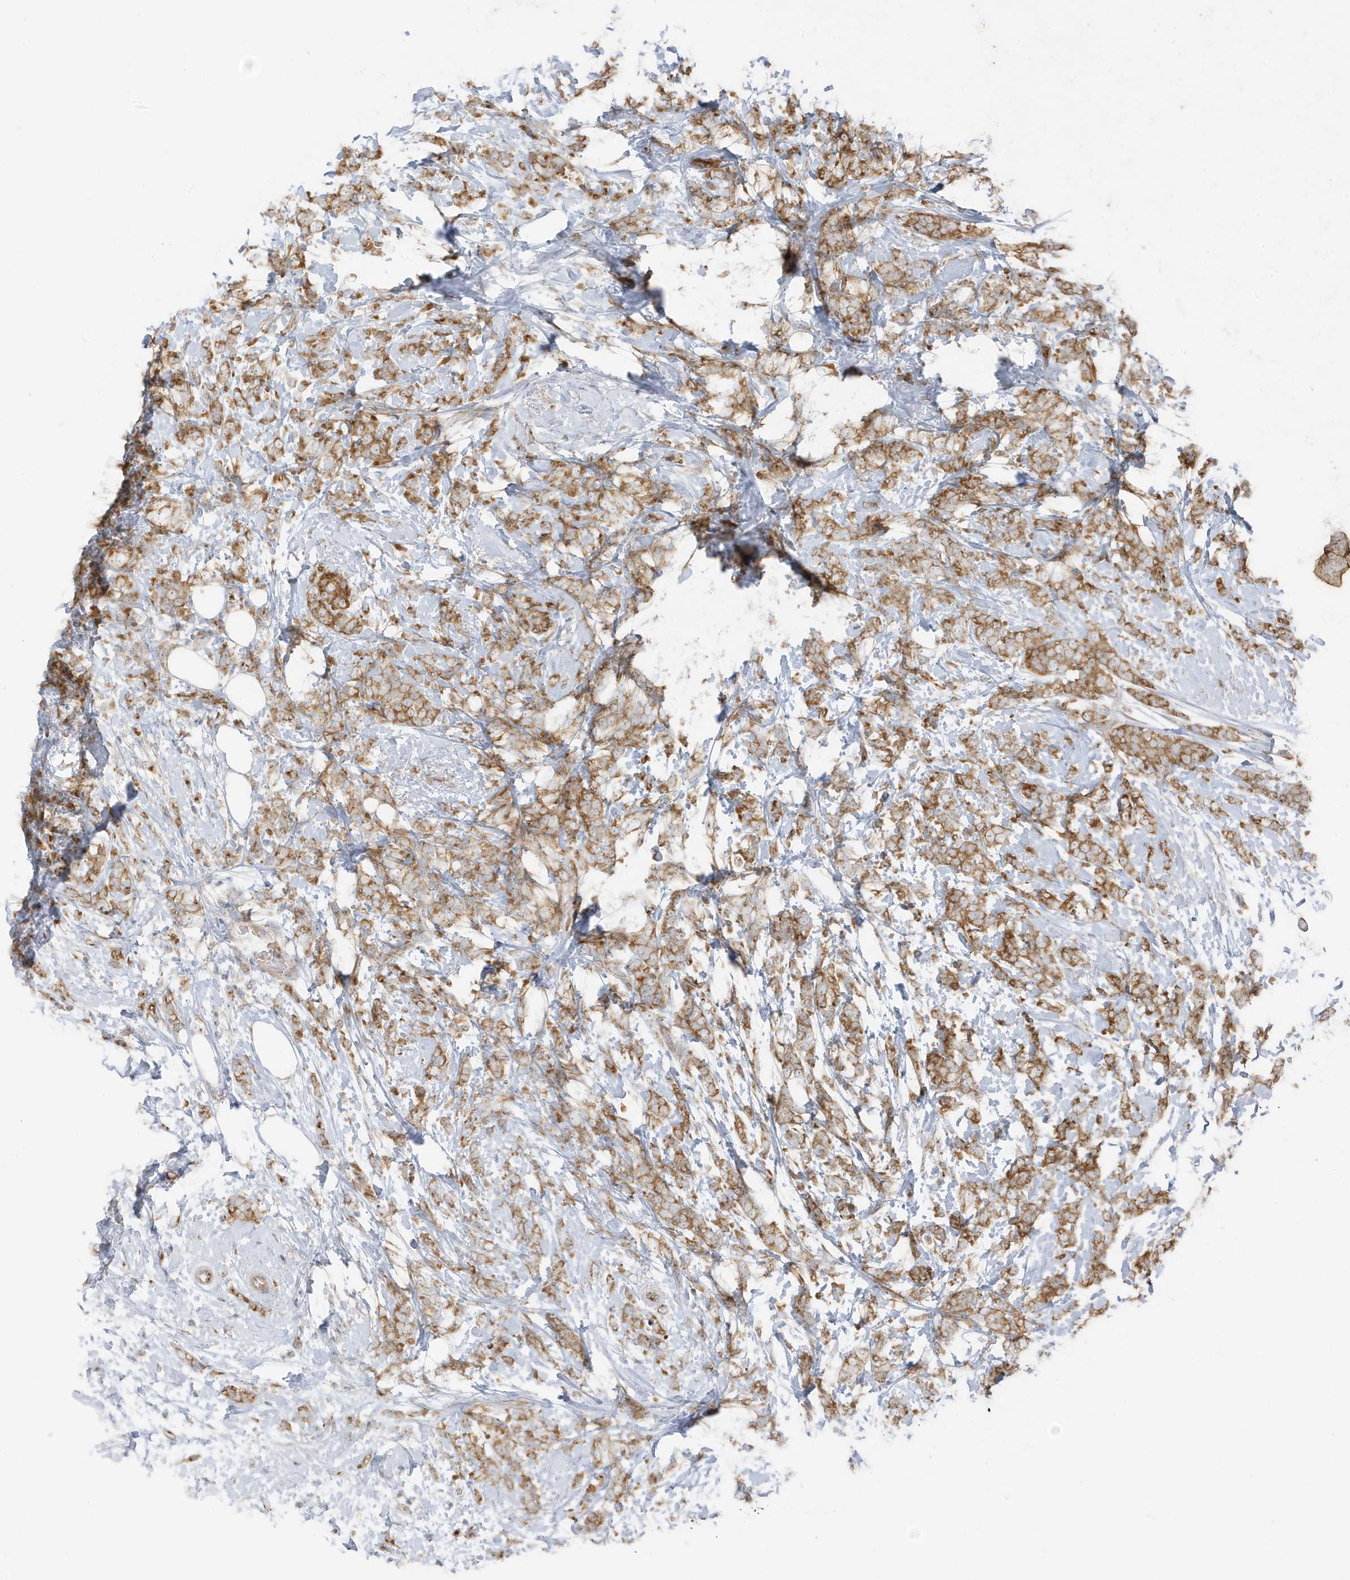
{"staining": {"intensity": "moderate", "quantity": ">75%", "location": "cytoplasmic/membranous"}, "tissue": "breast cancer", "cell_type": "Tumor cells", "image_type": "cancer", "snomed": [{"axis": "morphology", "description": "Lobular carcinoma"}, {"axis": "topography", "description": "Breast"}], "caption": "The histopathology image exhibits immunohistochemical staining of breast cancer (lobular carcinoma). There is moderate cytoplasmic/membranous positivity is present in approximately >75% of tumor cells.", "gene": "GOLGA4", "patient": {"sex": "female", "age": 58}}